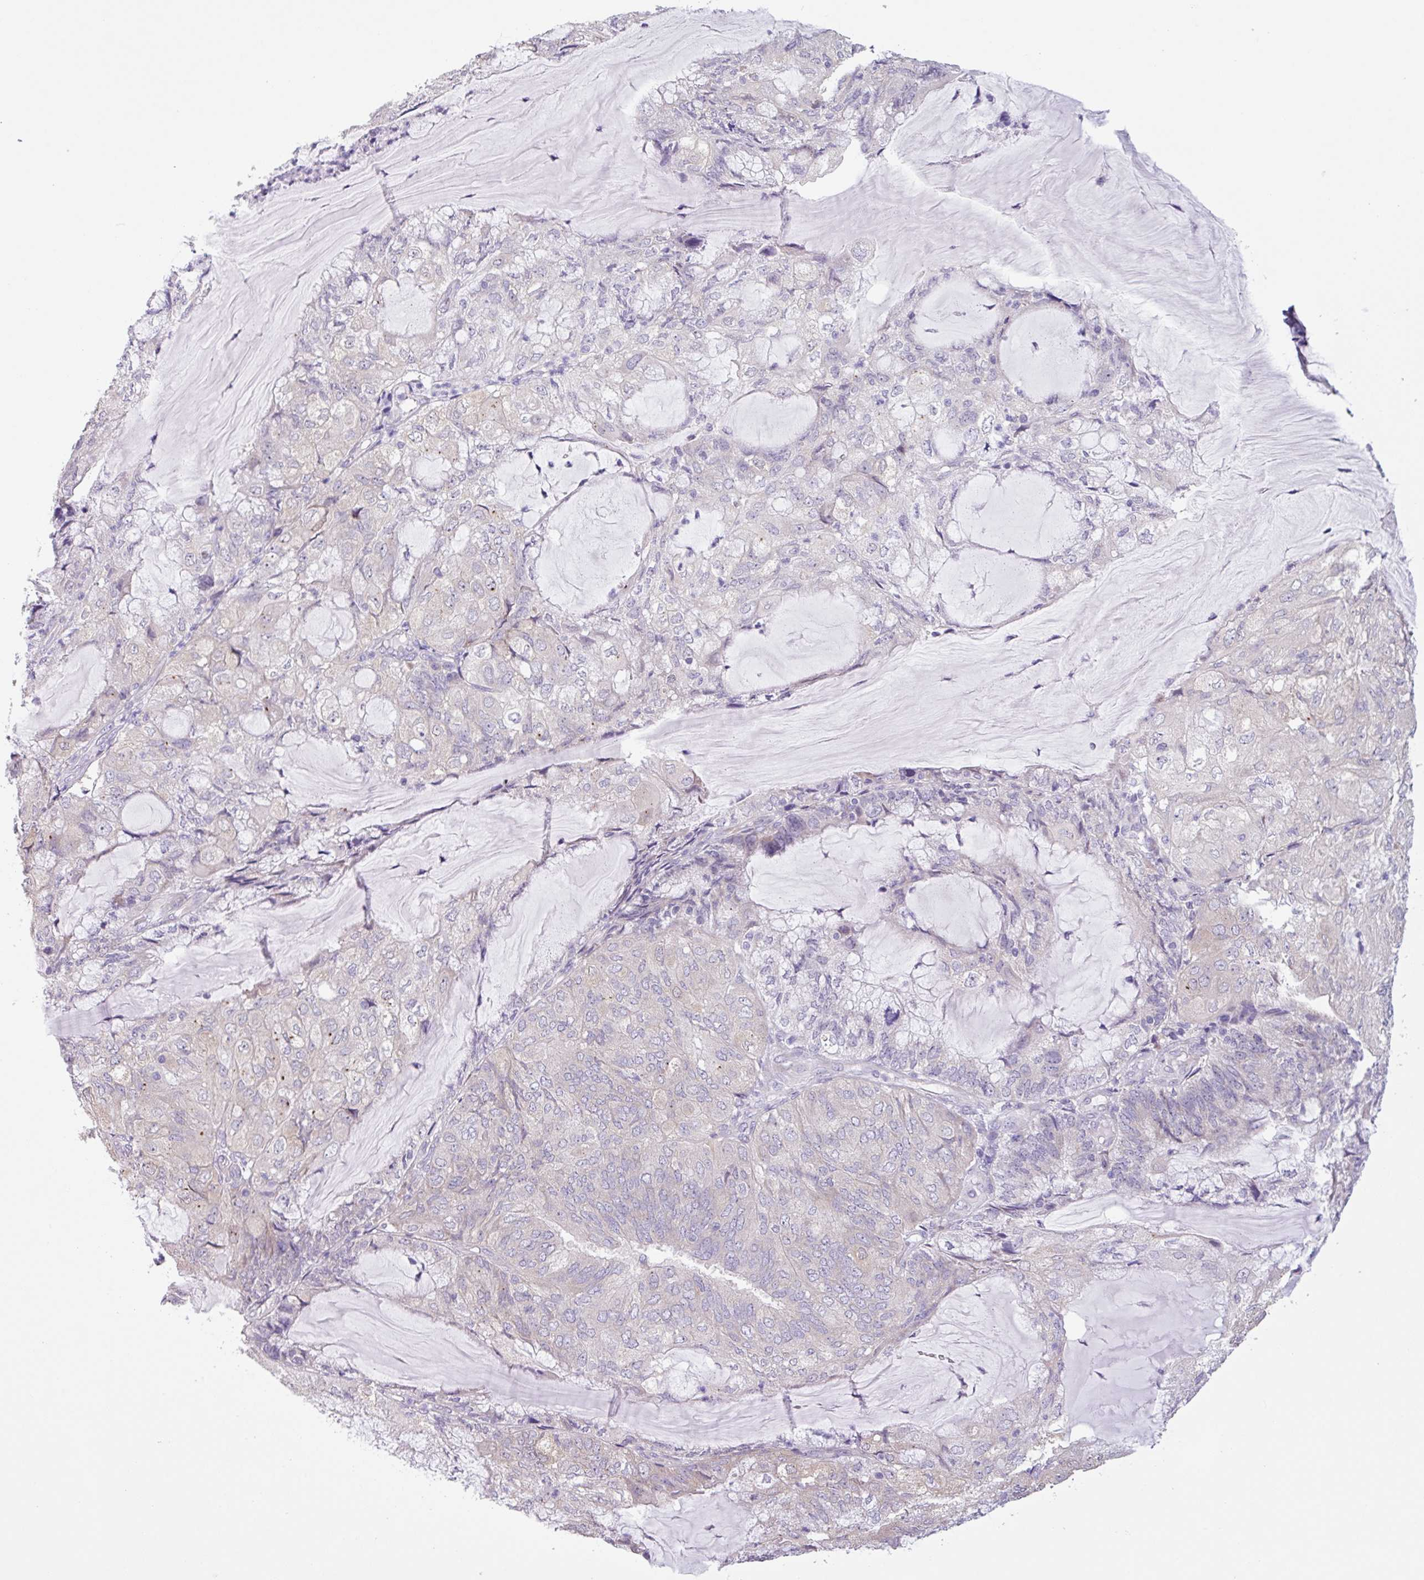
{"staining": {"intensity": "negative", "quantity": "none", "location": "none"}, "tissue": "endometrial cancer", "cell_type": "Tumor cells", "image_type": "cancer", "snomed": [{"axis": "morphology", "description": "Adenocarcinoma, NOS"}, {"axis": "topography", "description": "Endometrium"}], "caption": "Human adenocarcinoma (endometrial) stained for a protein using immunohistochemistry (IHC) reveals no staining in tumor cells.", "gene": "C20orf27", "patient": {"sex": "female", "age": 81}}